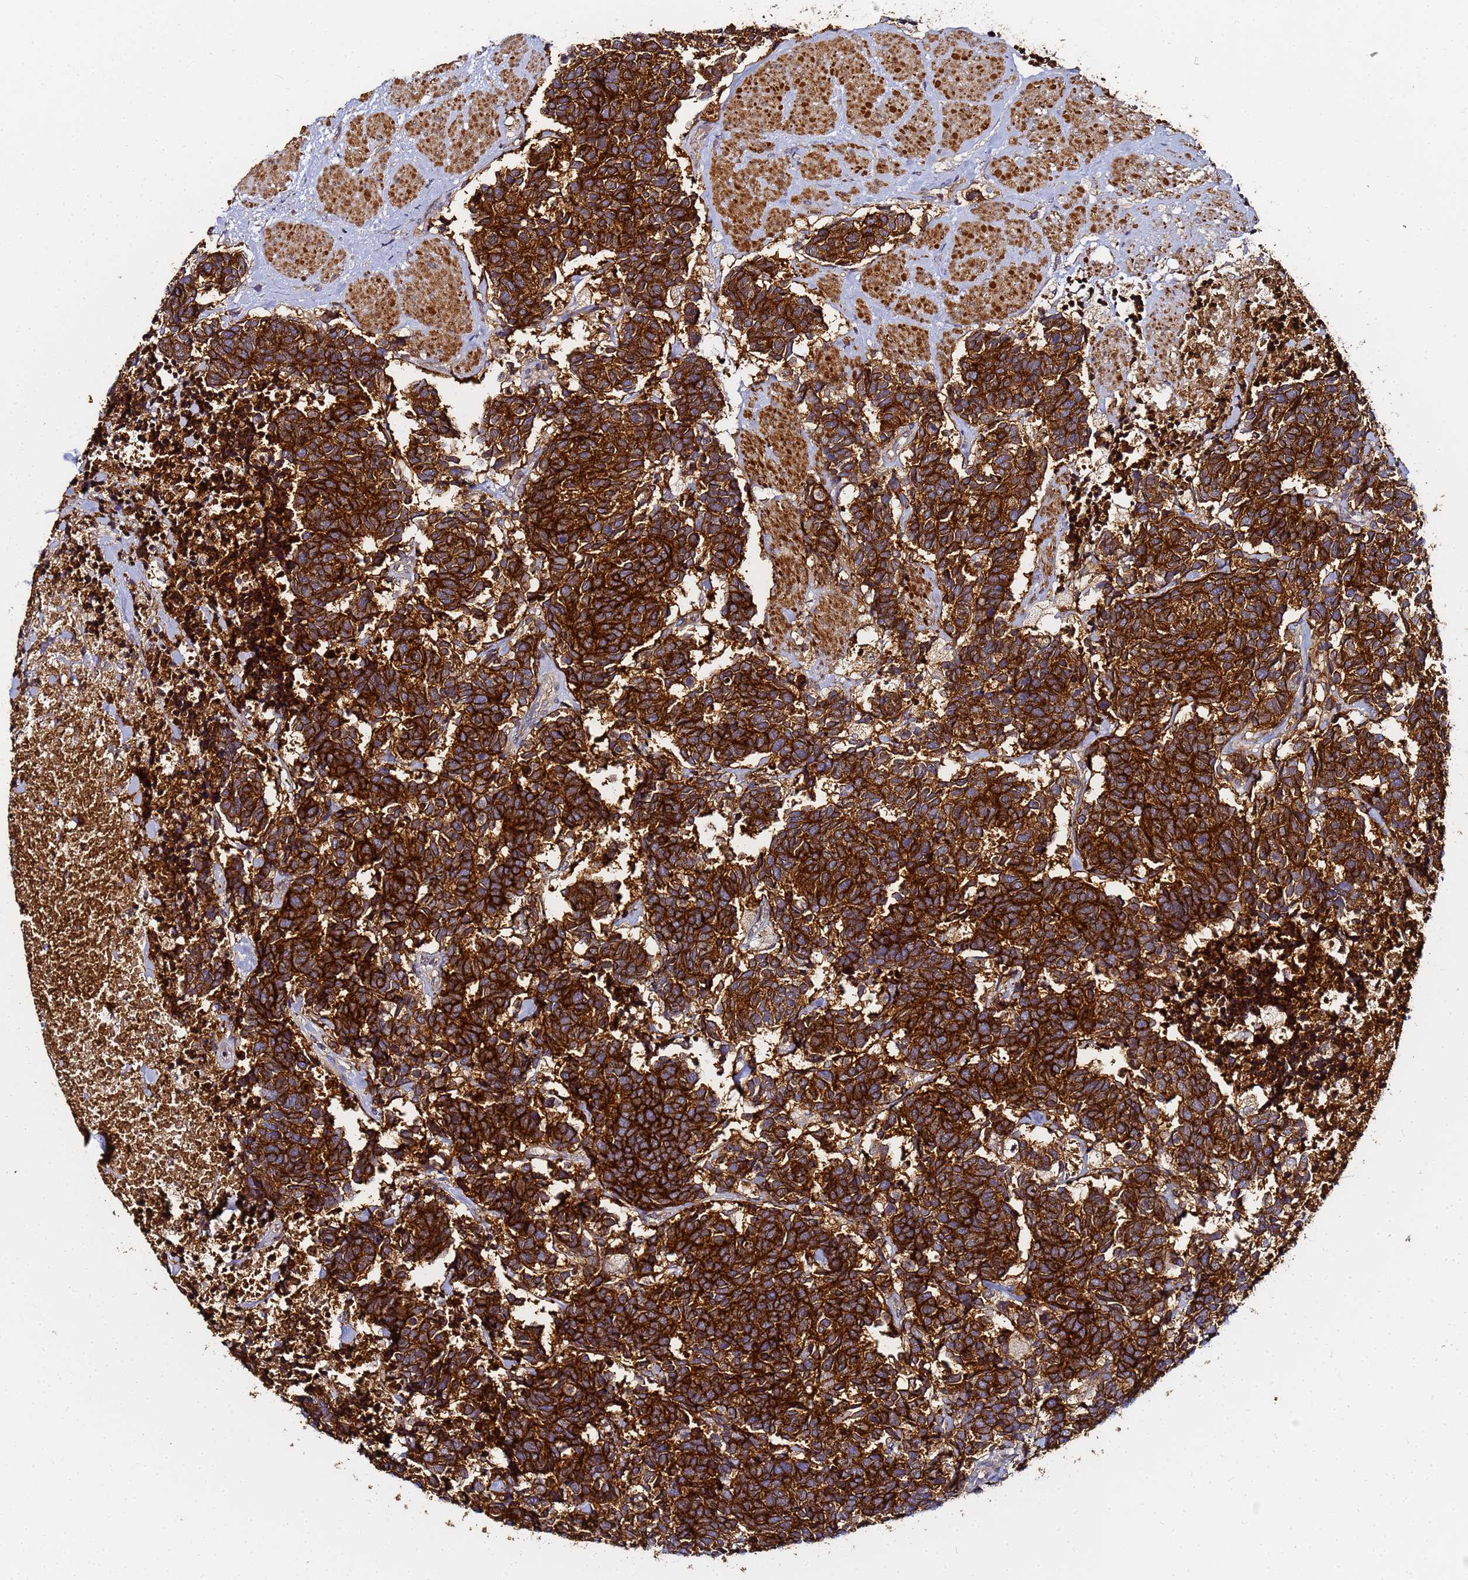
{"staining": {"intensity": "strong", "quantity": ">75%", "location": "cytoplasmic/membranous"}, "tissue": "carcinoid", "cell_type": "Tumor cells", "image_type": "cancer", "snomed": [{"axis": "morphology", "description": "Carcinoma, NOS"}, {"axis": "morphology", "description": "Carcinoid, malignant, NOS"}, {"axis": "topography", "description": "Prostate"}], "caption": "Immunohistochemical staining of human malignant carcinoid shows strong cytoplasmic/membranous protein expression in about >75% of tumor cells.", "gene": "LRRC69", "patient": {"sex": "male", "age": 57}}